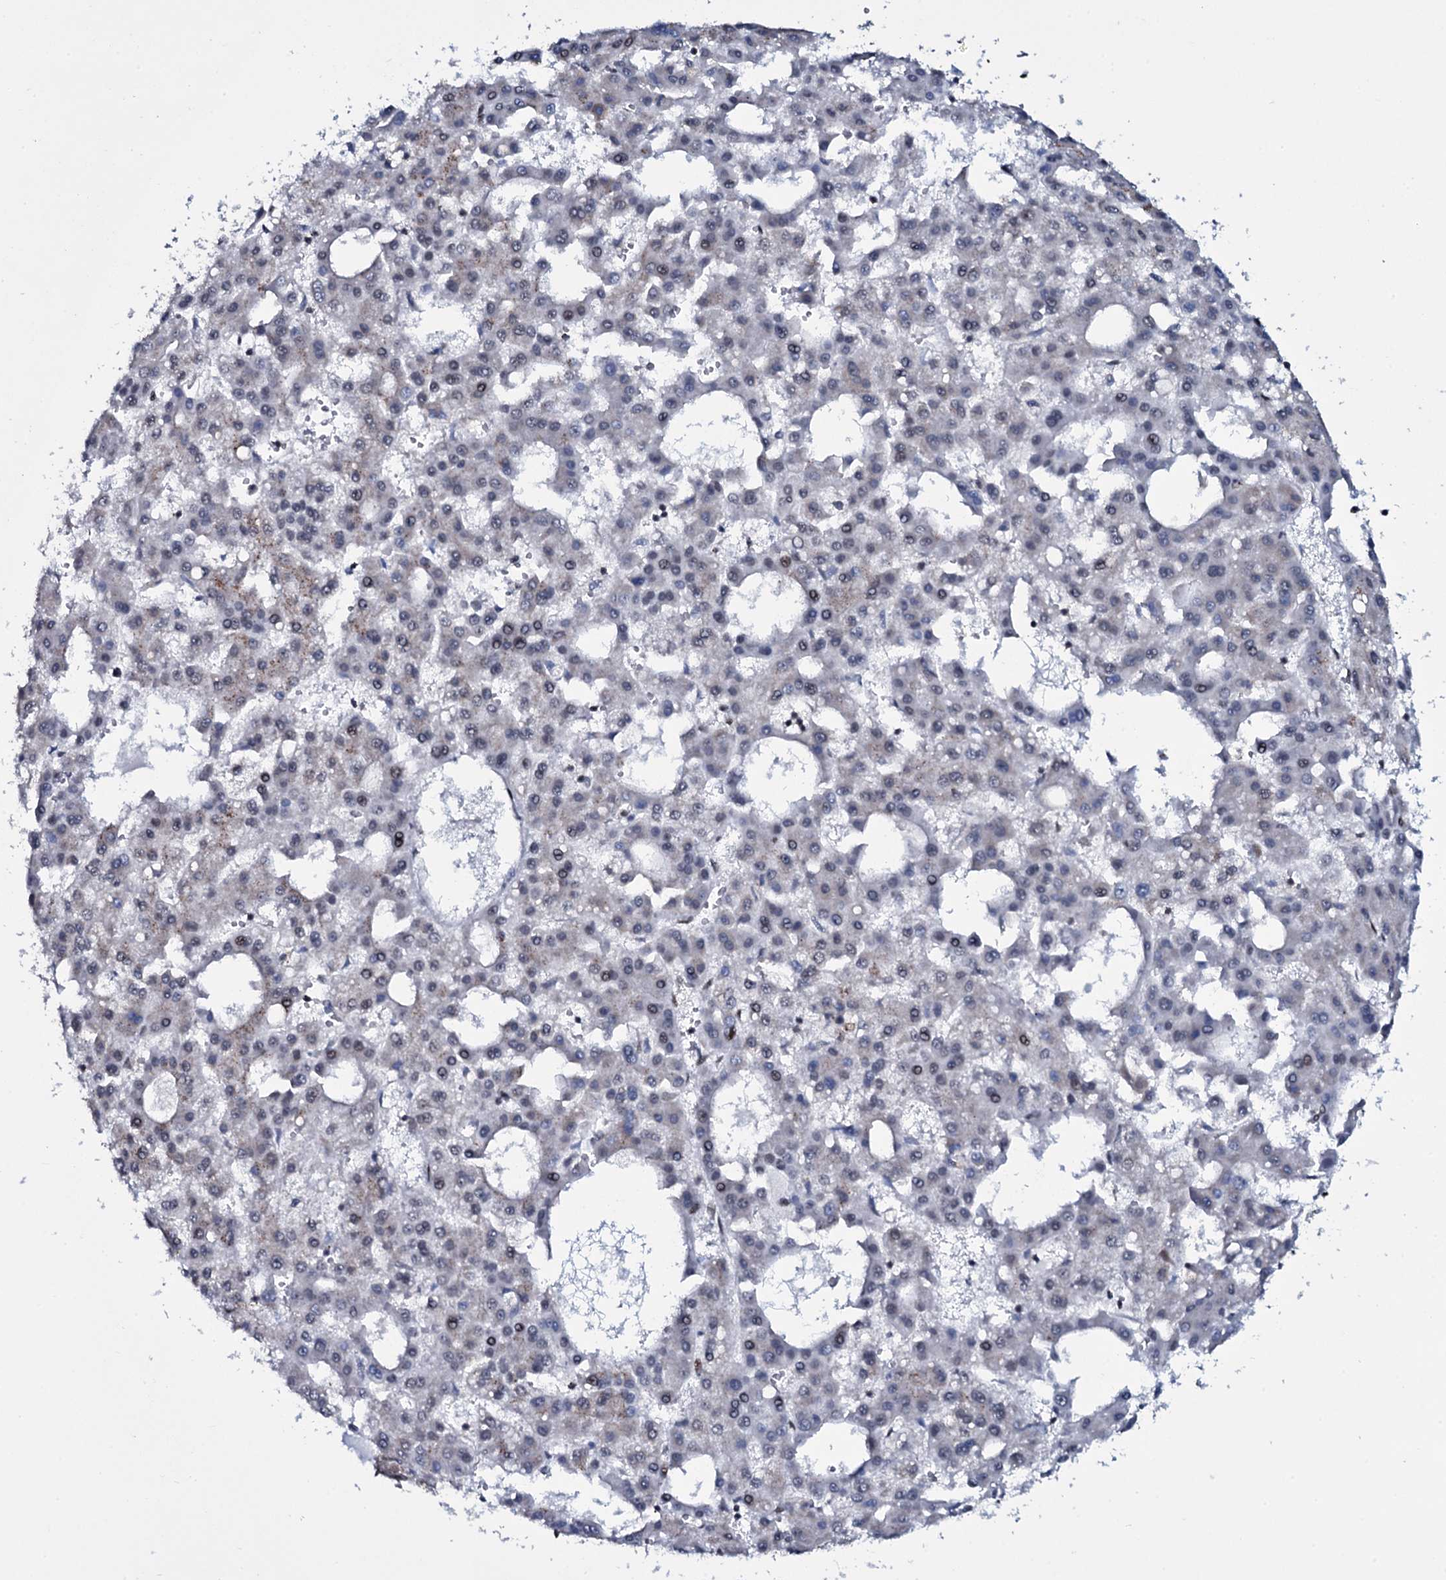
{"staining": {"intensity": "negative", "quantity": "none", "location": "none"}, "tissue": "liver cancer", "cell_type": "Tumor cells", "image_type": "cancer", "snomed": [{"axis": "morphology", "description": "Carcinoma, Hepatocellular, NOS"}, {"axis": "topography", "description": "Liver"}], "caption": "IHC image of neoplastic tissue: human liver hepatocellular carcinoma stained with DAB exhibits no significant protein staining in tumor cells. Brightfield microscopy of immunohistochemistry (IHC) stained with DAB (3,3'-diaminobenzidine) (brown) and hematoxylin (blue), captured at high magnification.", "gene": "ZMIZ2", "patient": {"sex": "male", "age": 47}}